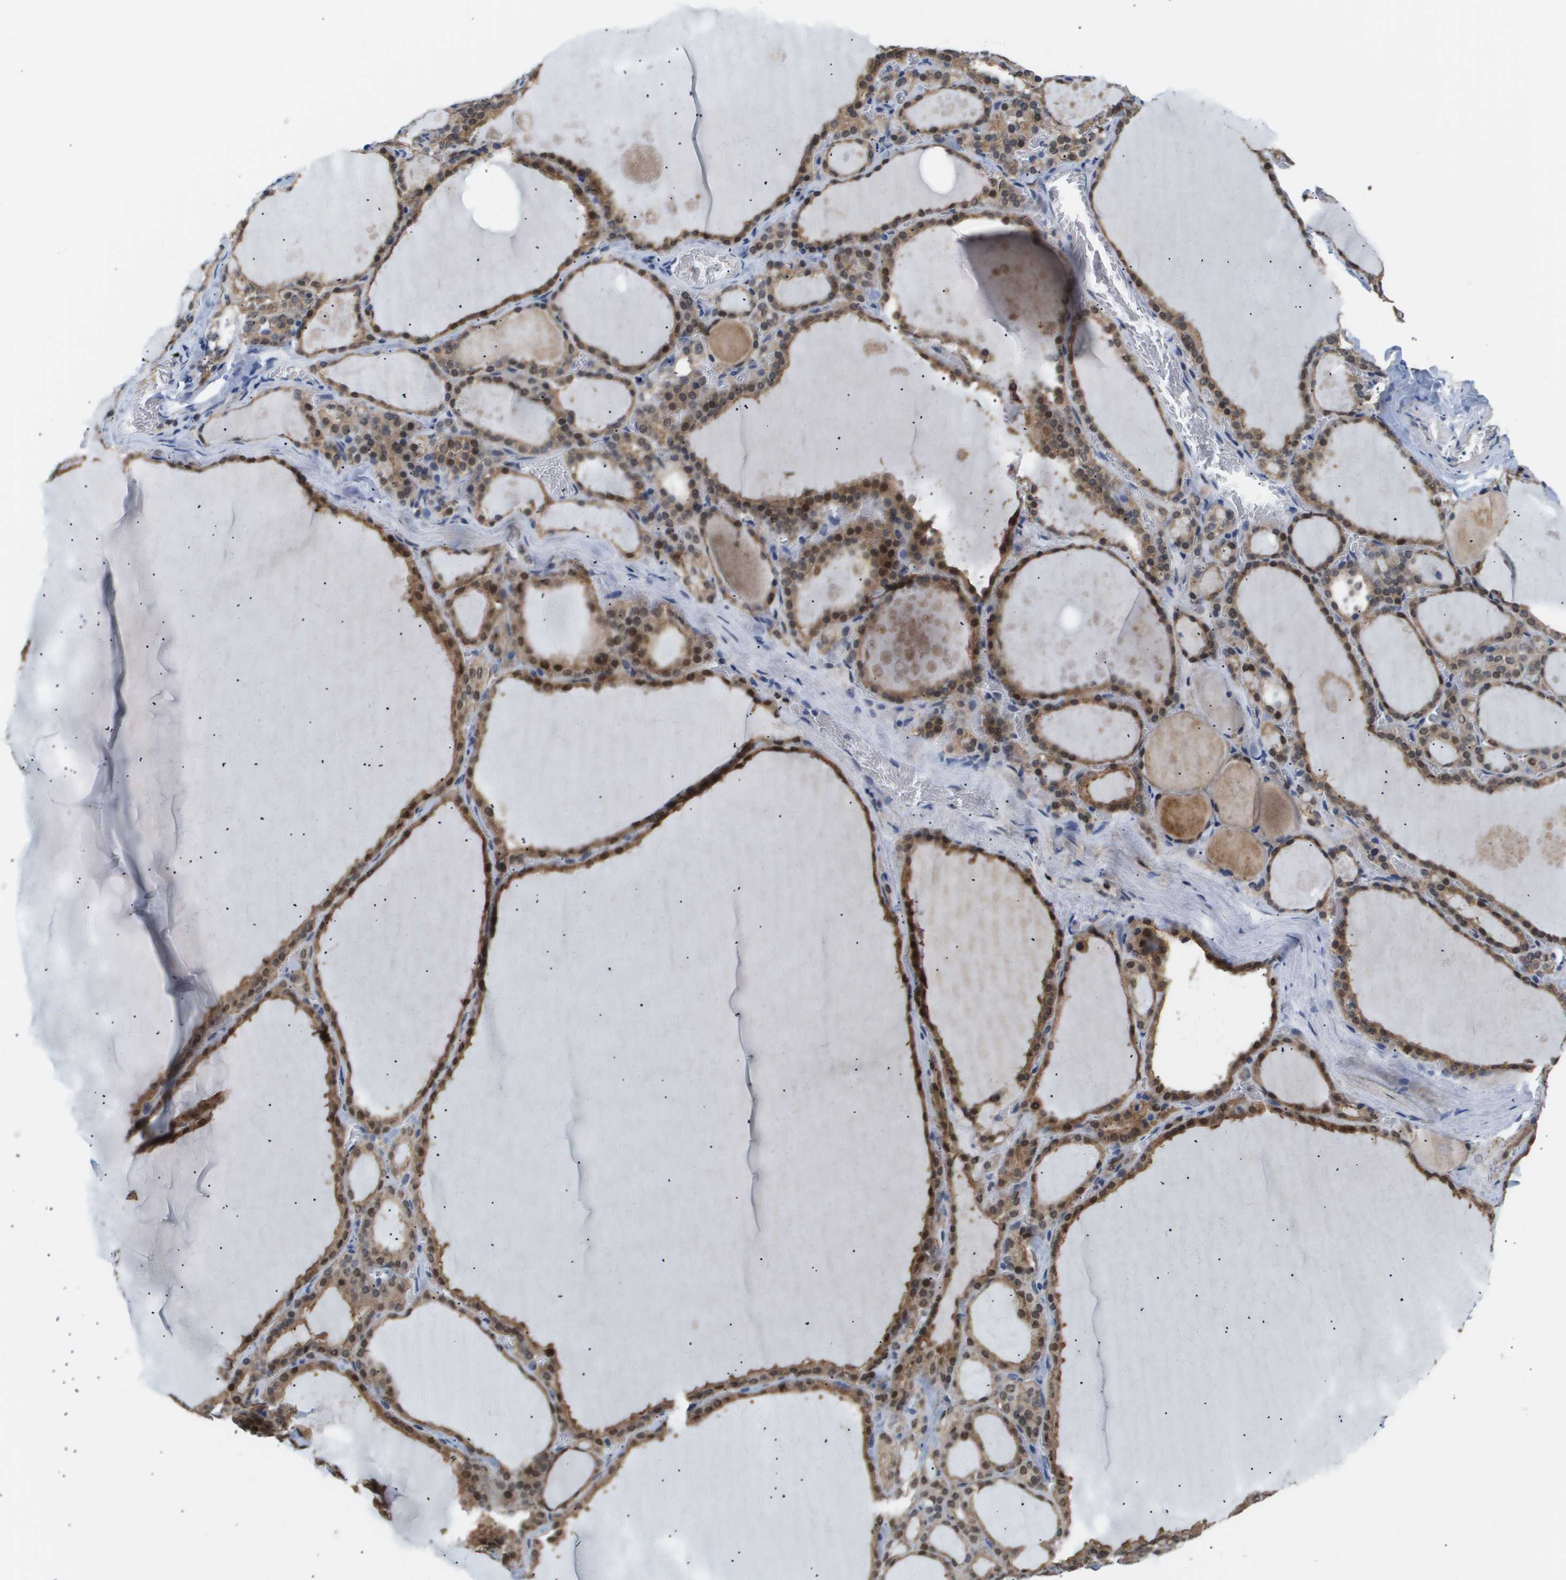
{"staining": {"intensity": "moderate", "quantity": ">75%", "location": "cytoplasmic/membranous,nuclear"}, "tissue": "thyroid gland", "cell_type": "Glandular cells", "image_type": "normal", "snomed": [{"axis": "morphology", "description": "Normal tissue, NOS"}, {"axis": "topography", "description": "Thyroid gland"}], "caption": "An image of thyroid gland stained for a protein shows moderate cytoplasmic/membranous,nuclear brown staining in glandular cells. The protein is shown in brown color, while the nuclei are stained blue.", "gene": "AKR1A1", "patient": {"sex": "male", "age": 56}}